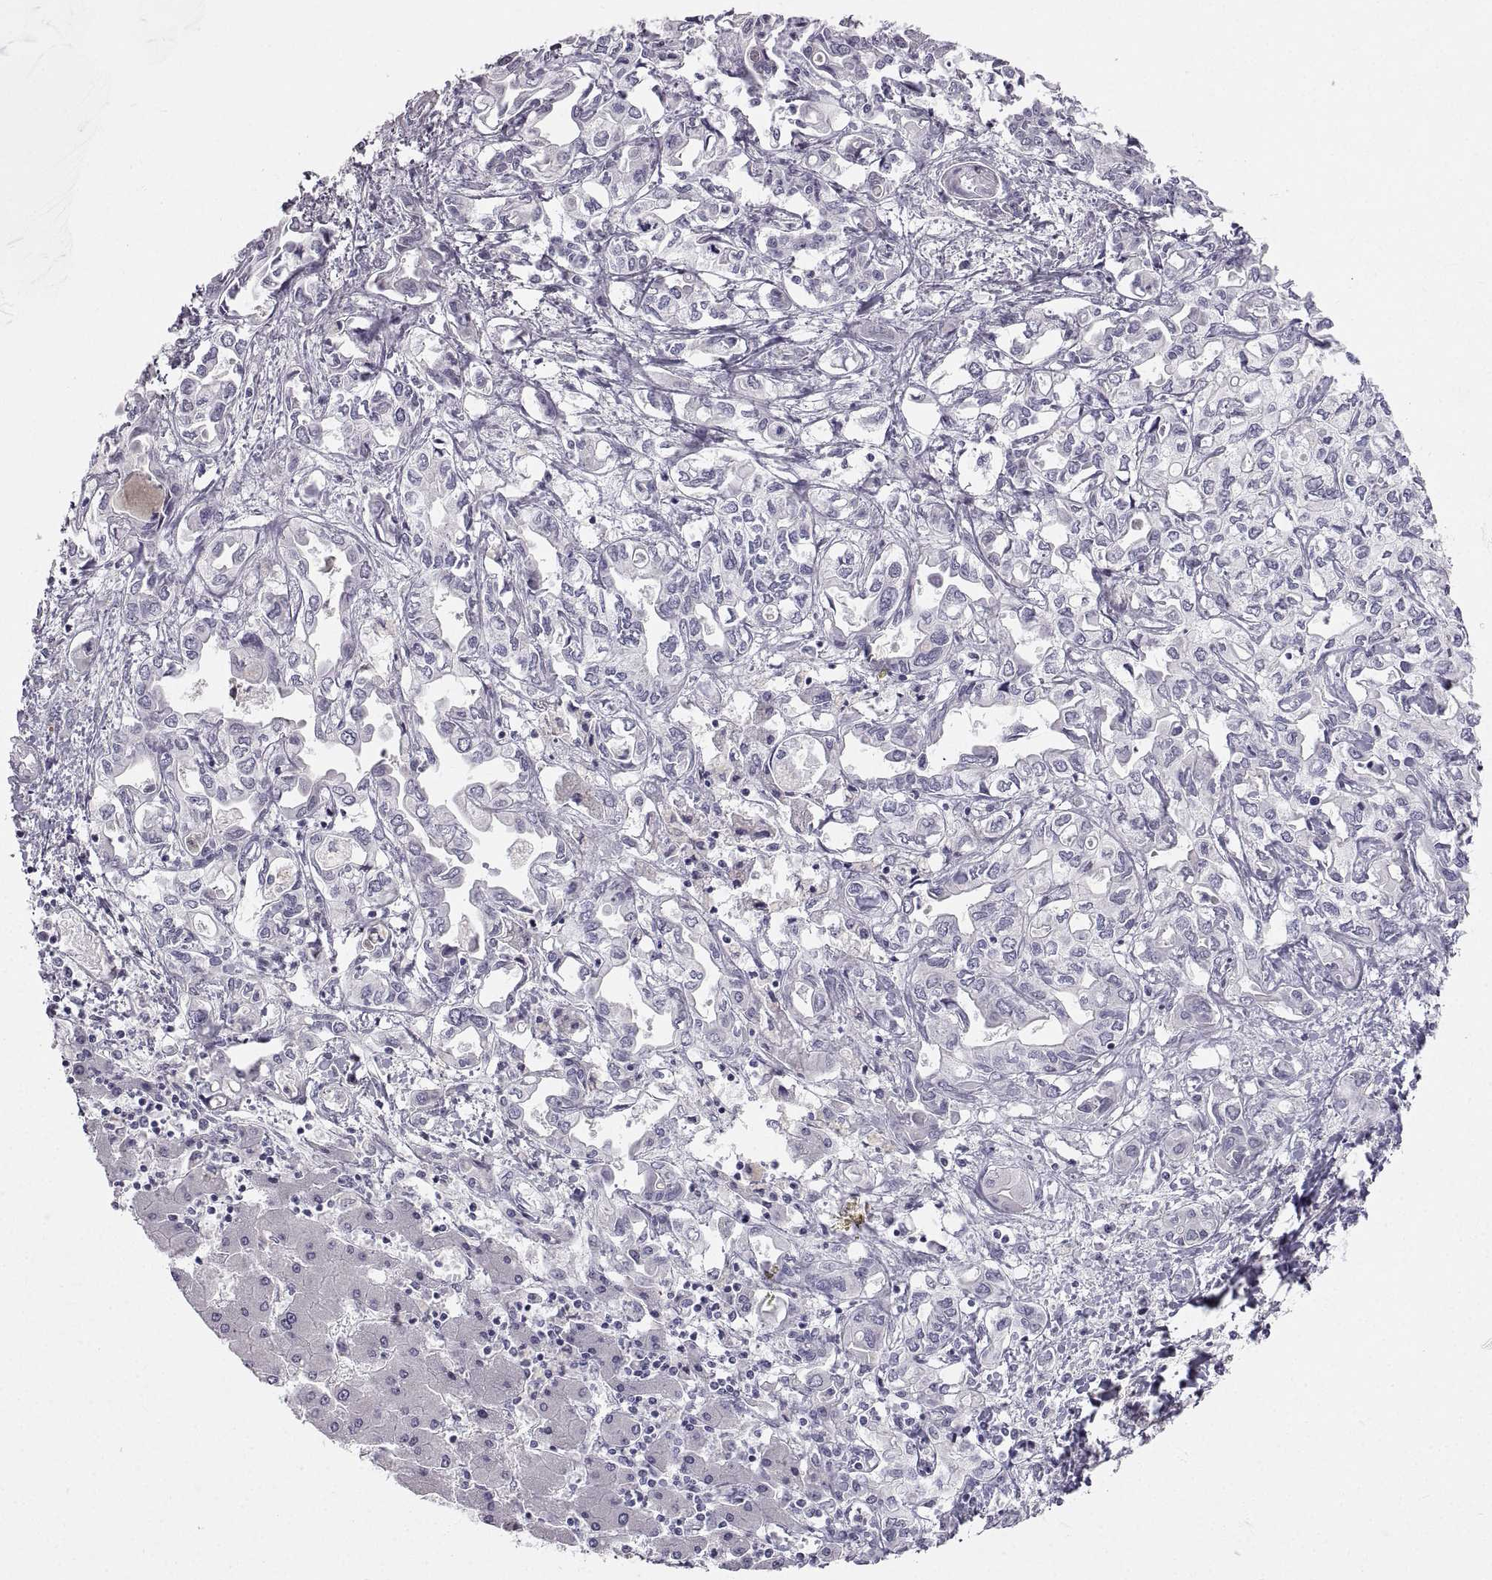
{"staining": {"intensity": "negative", "quantity": "none", "location": "none"}, "tissue": "liver cancer", "cell_type": "Tumor cells", "image_type": "cancer", "snomed": [{"axis": "morphology", "description": "Cholangiocarcinoma"}, {"axis": "topography", "description": "Liver"}], "caption": "Tumor cells show no significant protein positivity in liver cancer.", "gene": "ZNF185", "patient": {"sex": "female", "age": 64}}